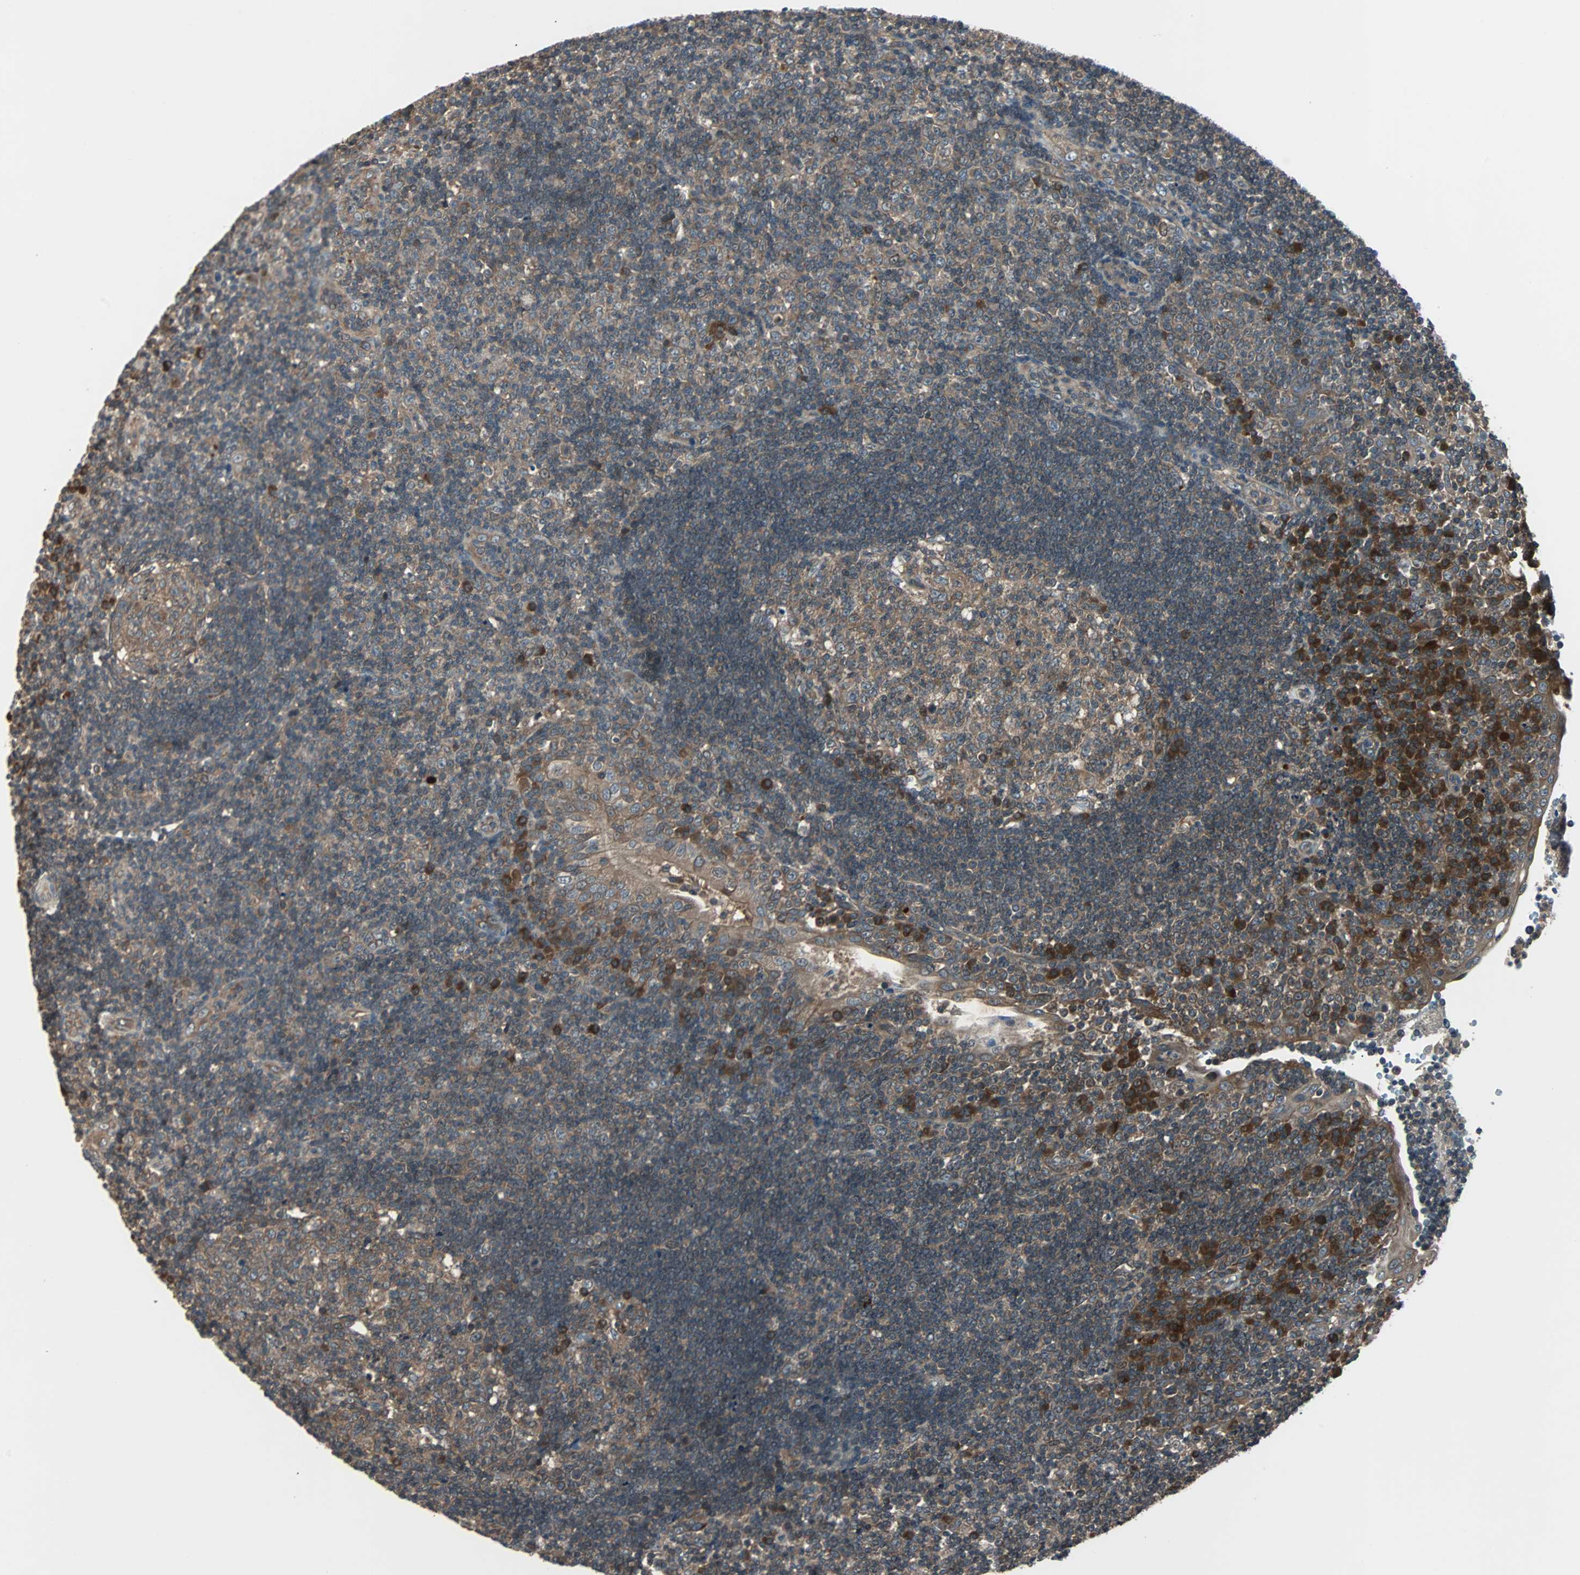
{"staining": {"intensity": "weak", "quantity": ">75%", "location": "cytoplasmic/membranous"}, "tissue": "tonsil", "cell_type": "Germinal center cells", "image_type": "normal", "snomed": [{"axis": "morphology", "description": "Normal tissue, NOS"}, {"axis": "topography", "description": "Tonsil"}], "caption": "Human tonsil stained for a protein (brown) exhibits weak cytoplasmic/membranous positive expression in approximately >75% of germinal center cells.", "gene": "ARF1", "patient": {"sex": "female", "age": 40}}